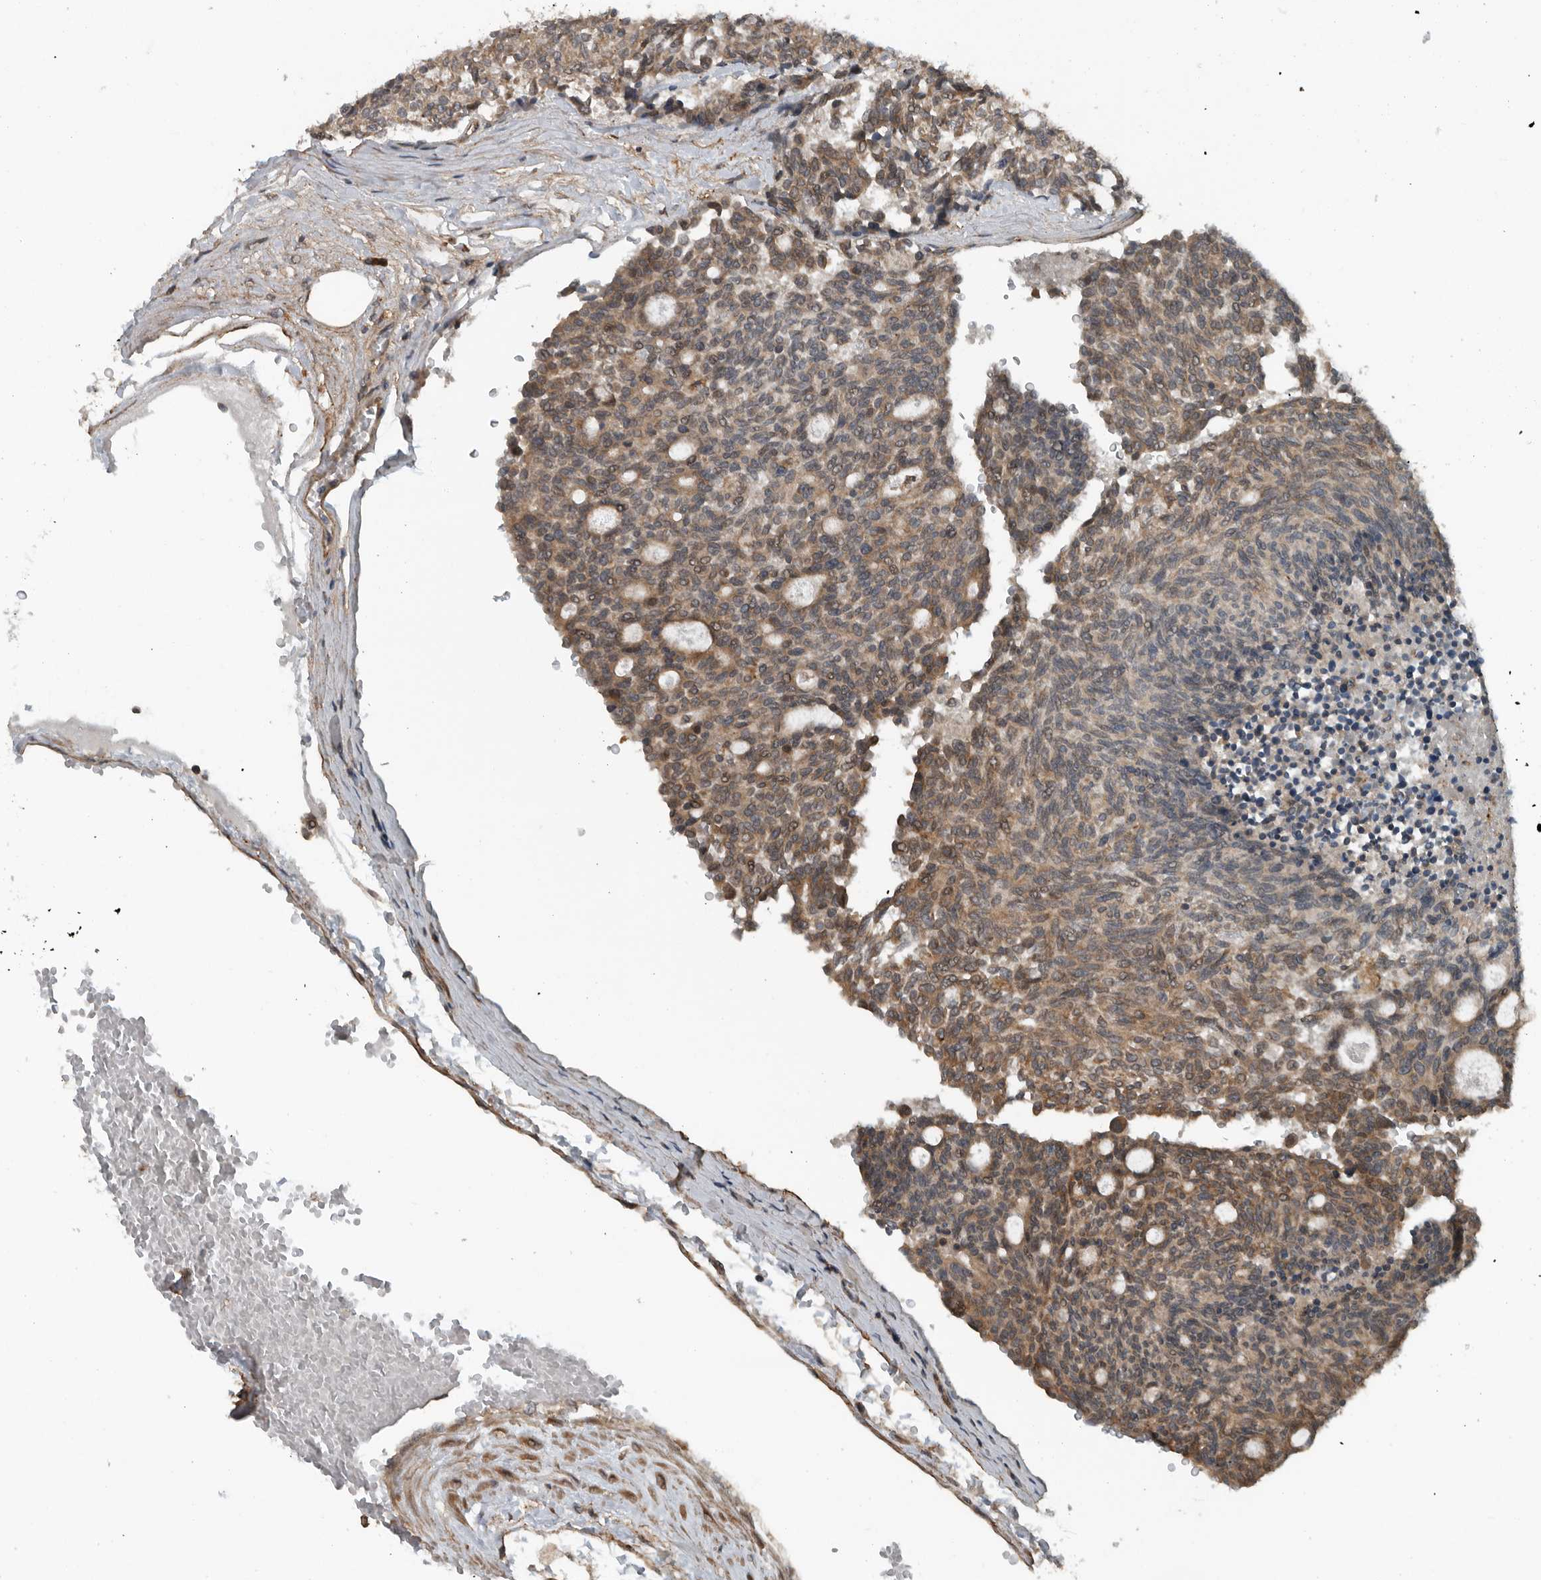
{"staining": {"intensity": "weak", "quantity": ">75%", "location": "cytoplasmic/membranous"}, "tissue": "carcinoid", "cell_type": "Tumor cells", "image_type": "cancer", "snomed": [{"axis": "morphology", "description": "Carcinoid, malignant, NOS"}, {"axis": "topography", "description": "Pancreas"}], "caption": "Immunohistochemistry (DAB) staining of carcinoid displays weak cytoplasmic/membranous protein expression in approximately >75% of tumor cells.", "gene": "AMFR", "patient": {"sex": "female", "age": 54}}